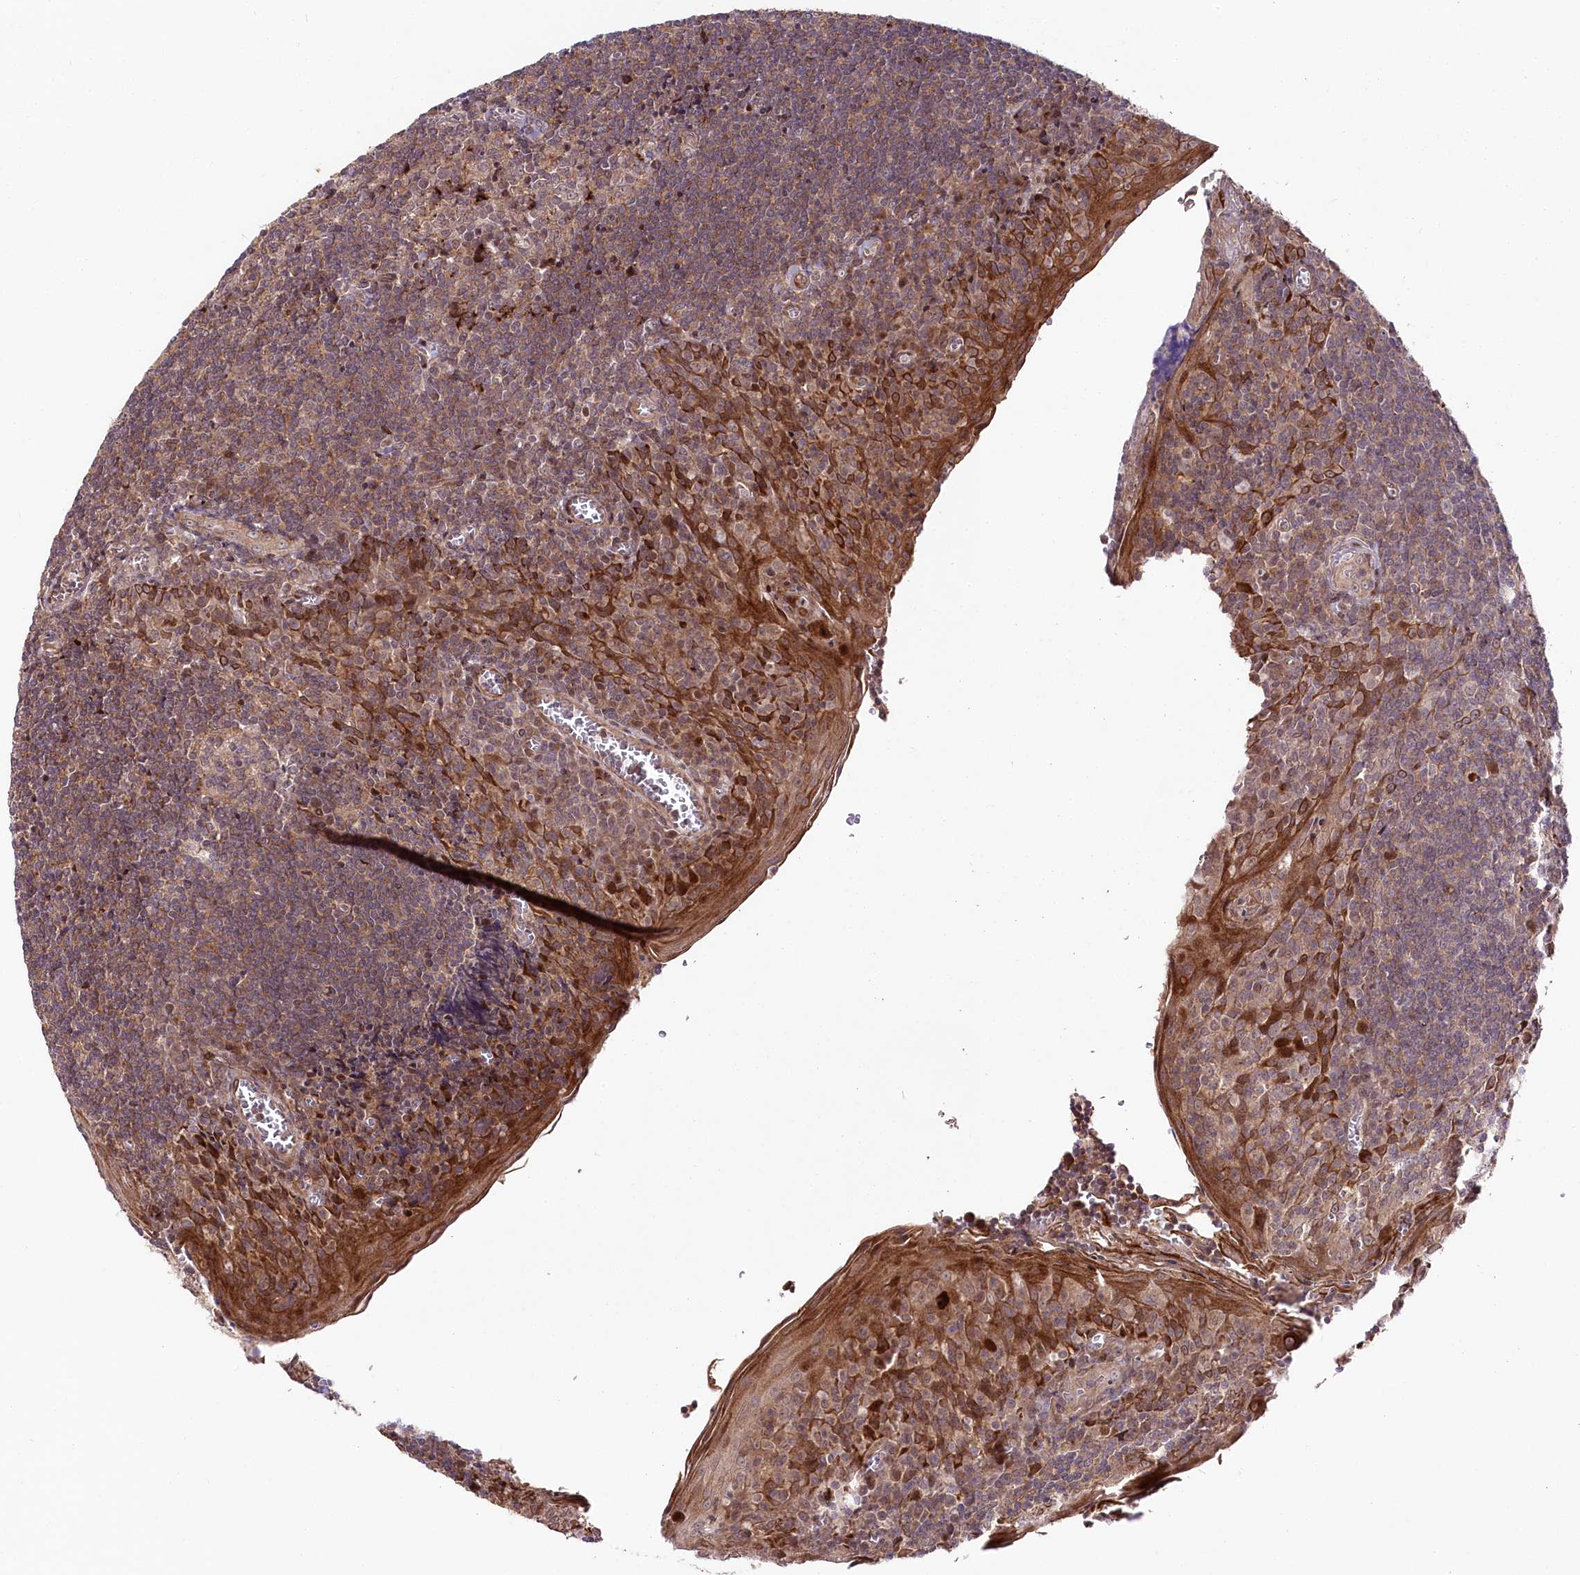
{"staining": {"intensity": "moderate", "quantity": "<25%", "location": "cytoplasmic/membranous"}, "tissue": "tonsil", "cell_type": "Germinal center cells", "image_type": "normal", "snomed": [{"axis": "morphology", "description": "Normal tissue, NOS"}, {"axis": "topography", "description": "Tonsil"}], "caption": "Immunohistochemical staining of unremarkable human tonsil displays <25% levels of moderate cytoplasmic/membranous protein positivity in approximately <25% of germinal center cells. The staining was performed using DAB (3,3'-diaminobenzidine), with brown indicating positive protein expression. Nuclei are stained blue with hematoxylin.", "gene": "PHLDB1", "patient": {"sex": "male", "age": 27}}